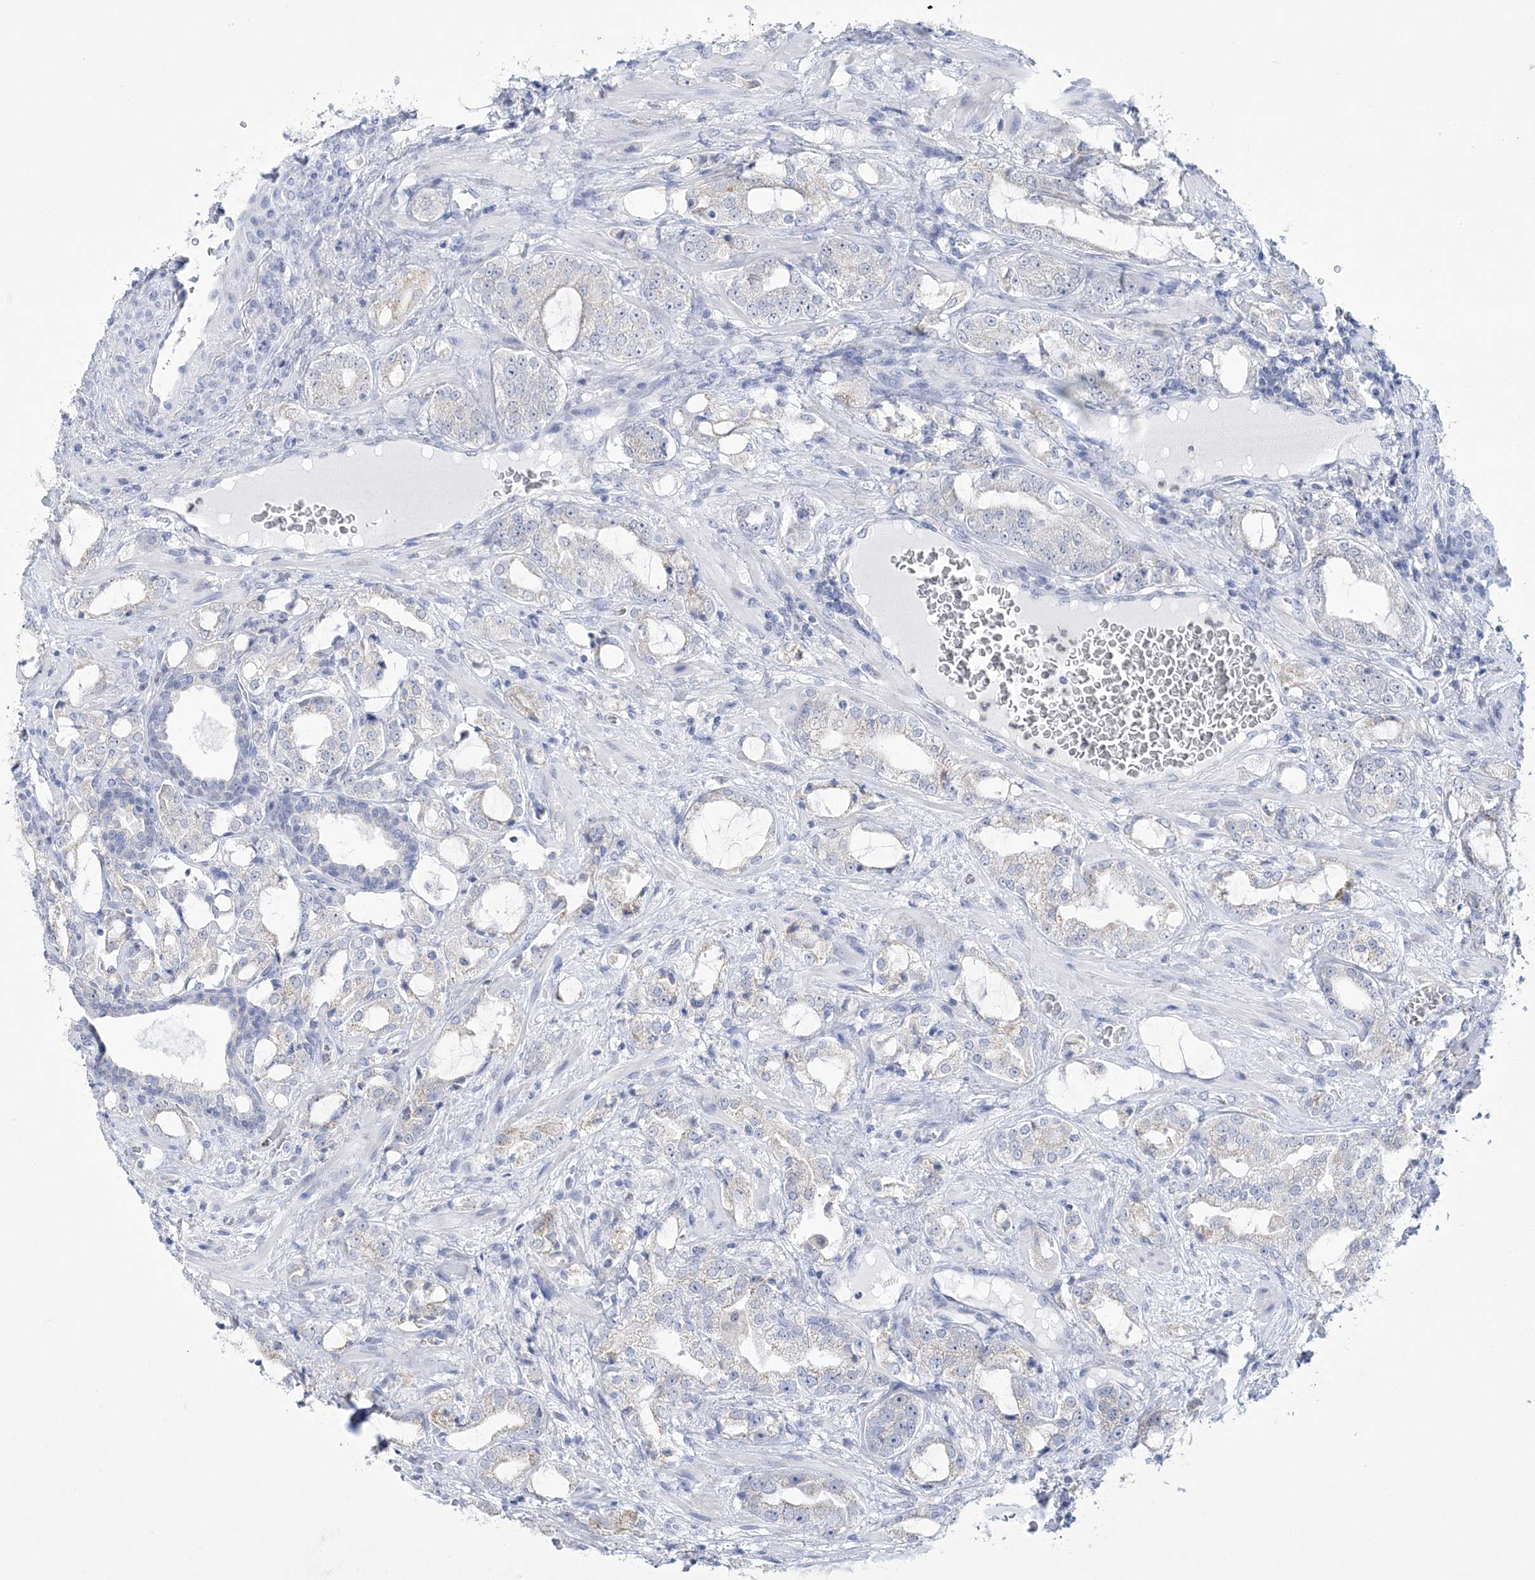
{"staining": {"intensity": "negative", "quantity": "none", "location": "none"}, "tissue": "prostate cancer", "cell_type": "Tumor cells", "image_type": "cancer", "snomed": [{"axis": "morphology", "description": "Adenocarcinoma, High grade"}, {"axis": "topography", "description": "Prostate"}], "caption": "An image of prostate cancer stained for a protein displays no brown staining in tumor cells. (Immunohistochemistry, brightfield microscopy, high magnification).", "gene": "WDR27", "patient": {"sex": "male", "age": 64}}